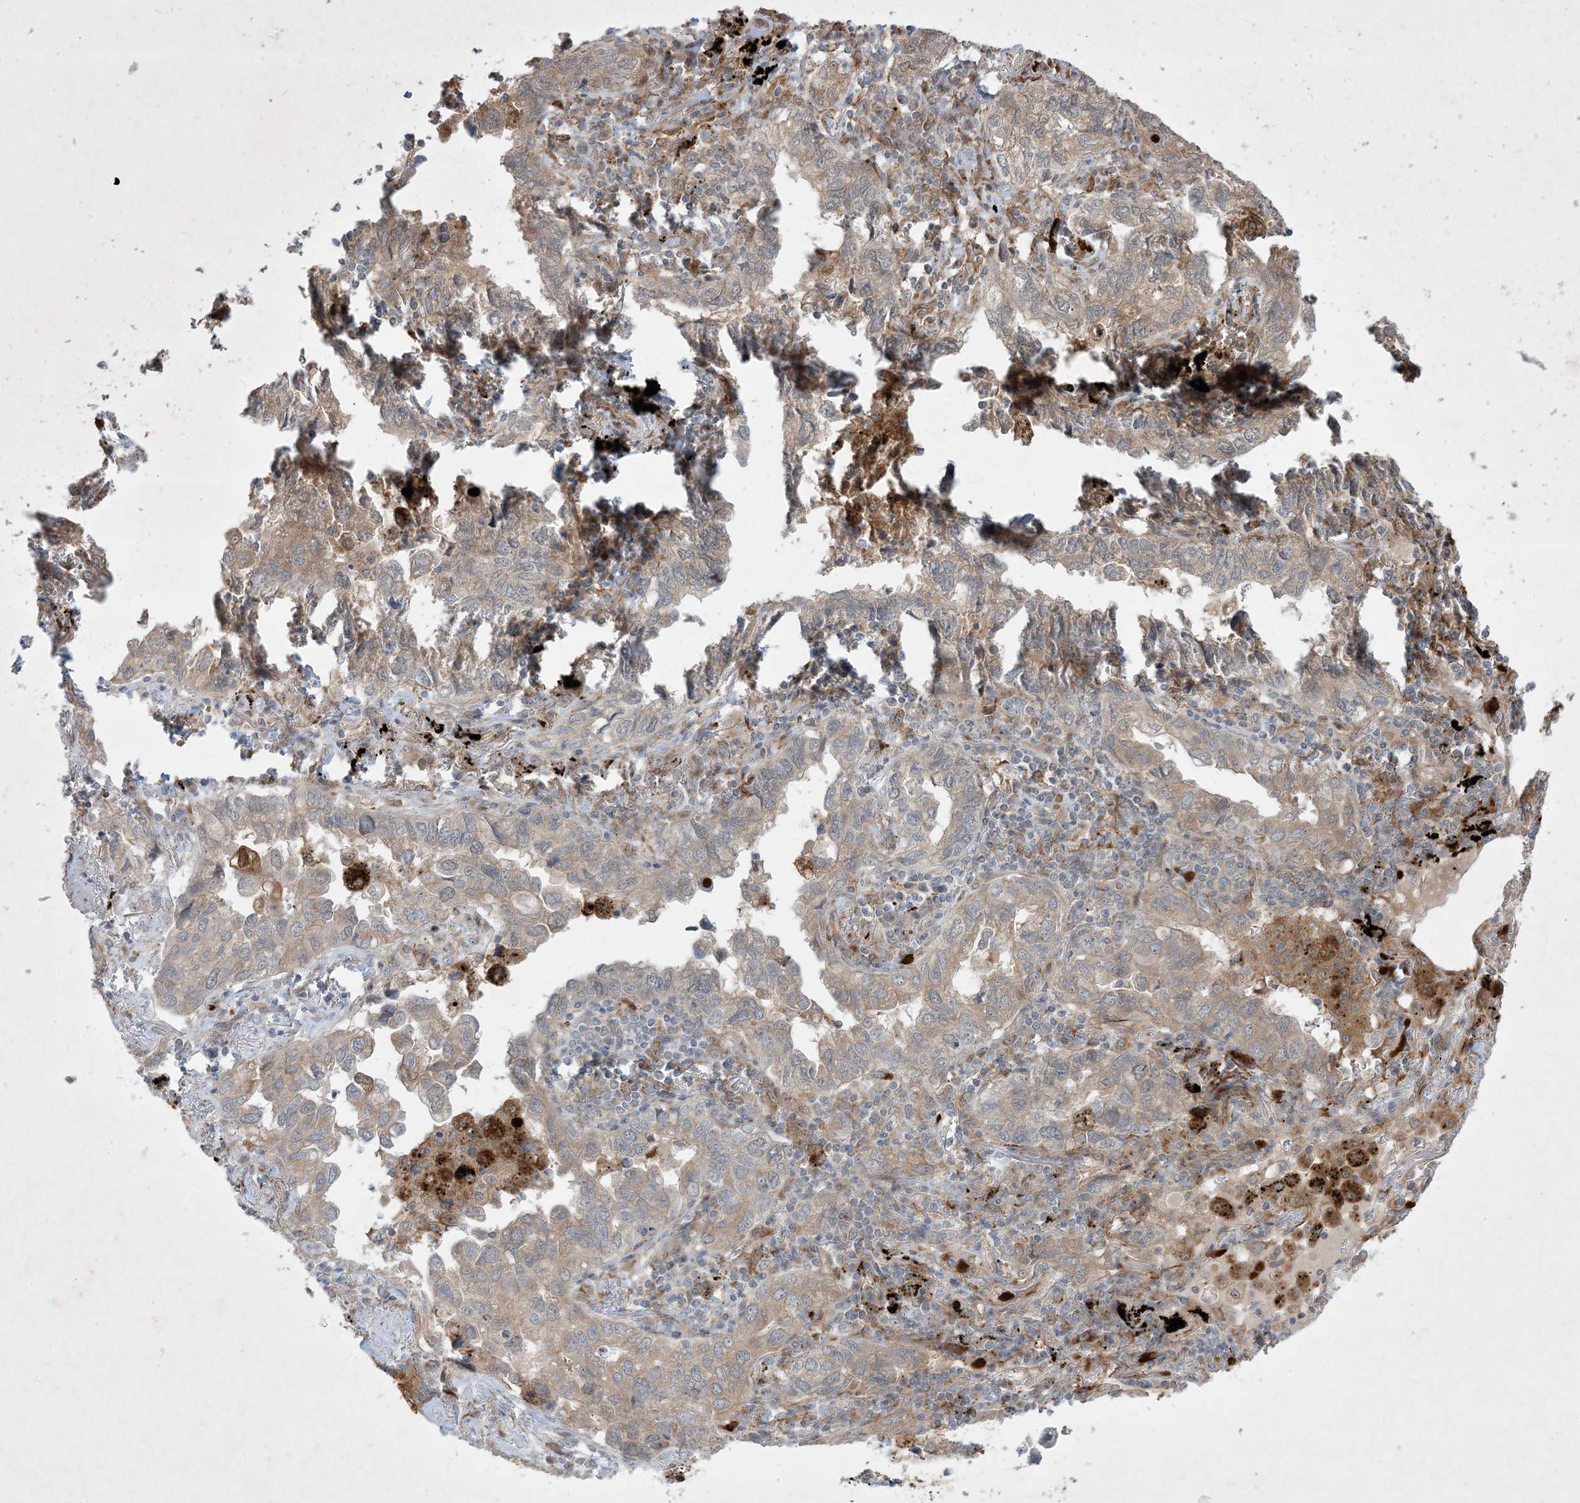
{"staining": {"intensity": "weak", "quantity": "25%-75%", "location": "cytoplasmic/membranous"}, "tissue": "lung cancer", "cell_type": "Tumor cells", "image_type": "cancer", "snomed": [{"axis": "morphology", "description": "Adenocarcinoma, NOS"}, {"axis": "topography", "description": "Lung"}], "caption": "Human adenocarcinoma (lung) stained with a brown dye shows weak cytoplasmic/membranous positive expression in approximately 25%-75% of tumor cells.", "gene": "IFT57", "patient": {"sex": "male", "age": 65}}